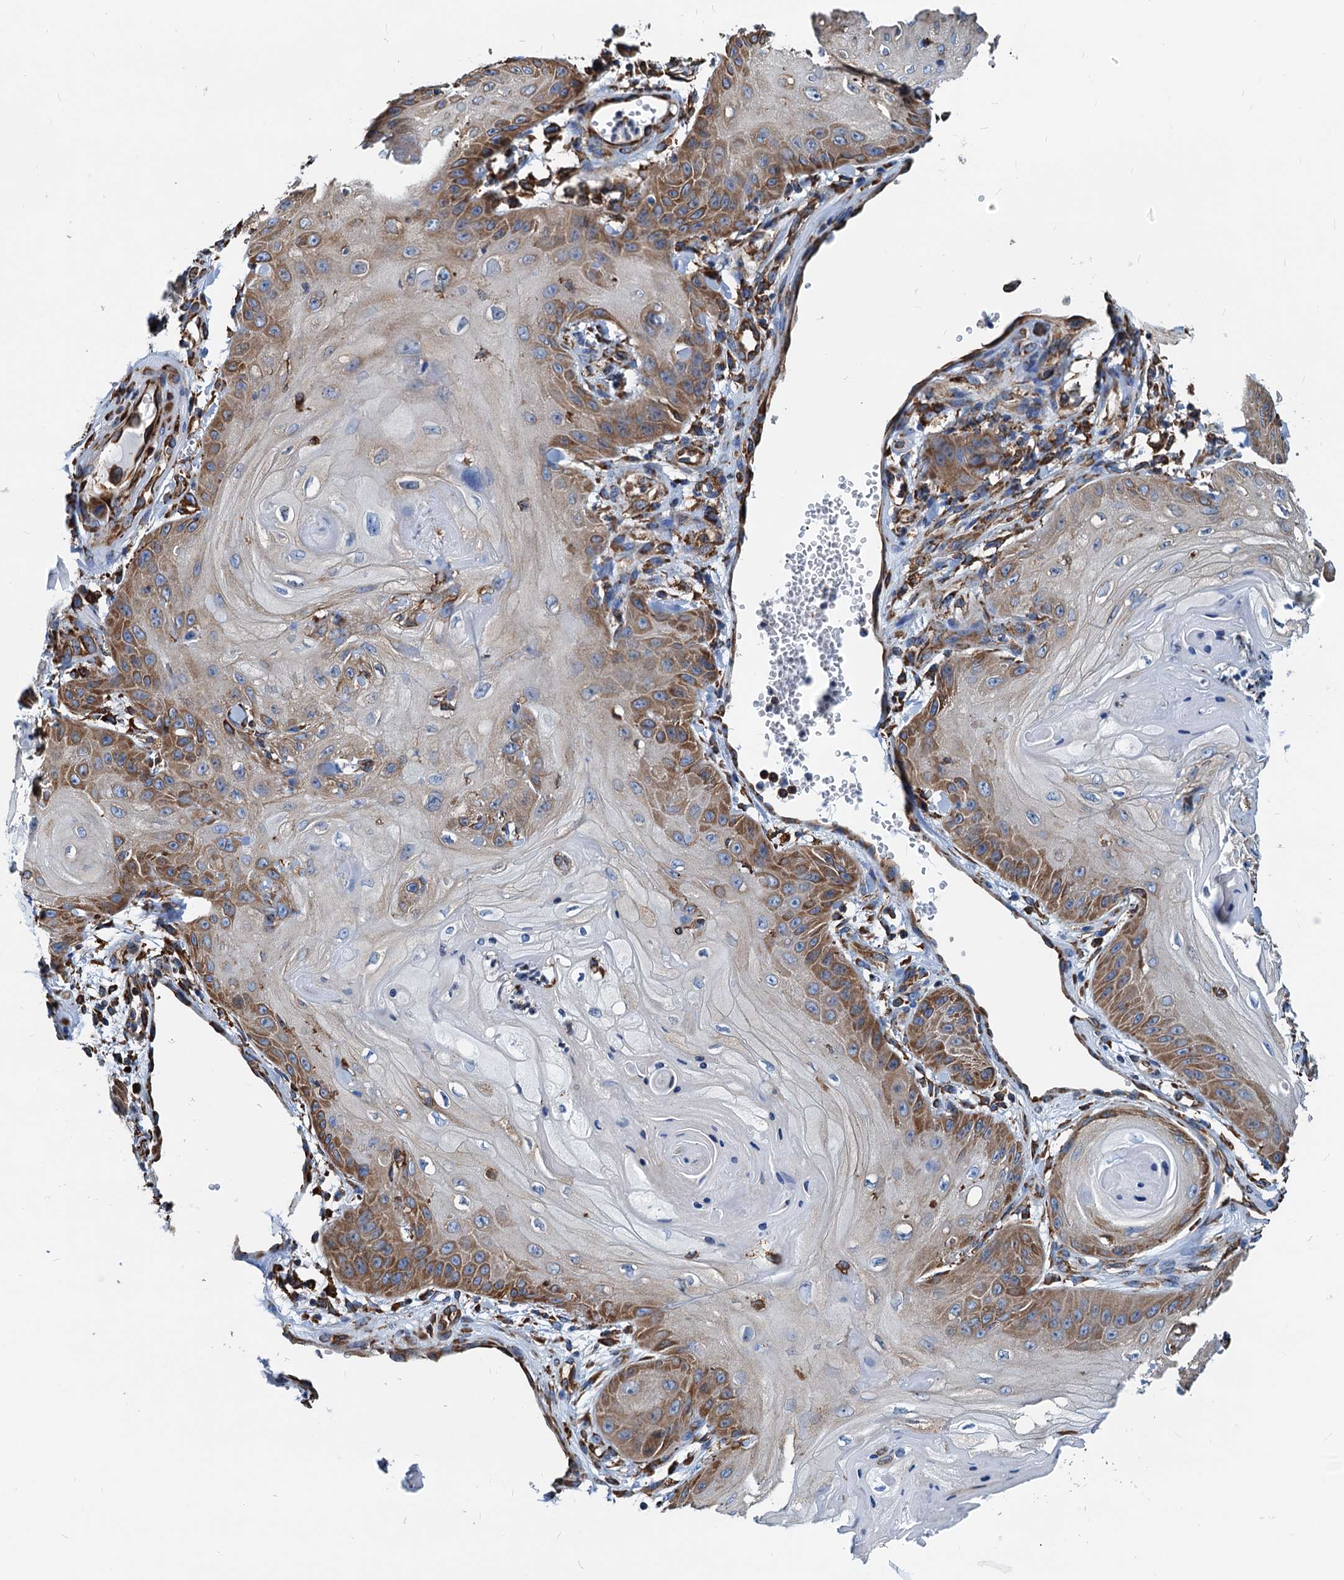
{"staining": {"intensity": "moderate", "quantity": "25%-75%", "location": "cytoplasmic/membranous"}, "tissue": "skin cancer", "cell_type": "Tumor cells", "image_type": "cancer", "snomed": [{"axis": "morphology", "description": "Squamous cell carcinoma, NOS"}, {"axis": "topography", "description": "Skin"}], "caption": "High-power microscopy captured an IHC histopathology image of squamous cell carcinoma (skin), revealing moderate cytoplasmic/membranous positivity in approximately 25%-75% of tumor cells.", "gene": "HSPA5", "patient": {"sex": "male", "age": 74}}